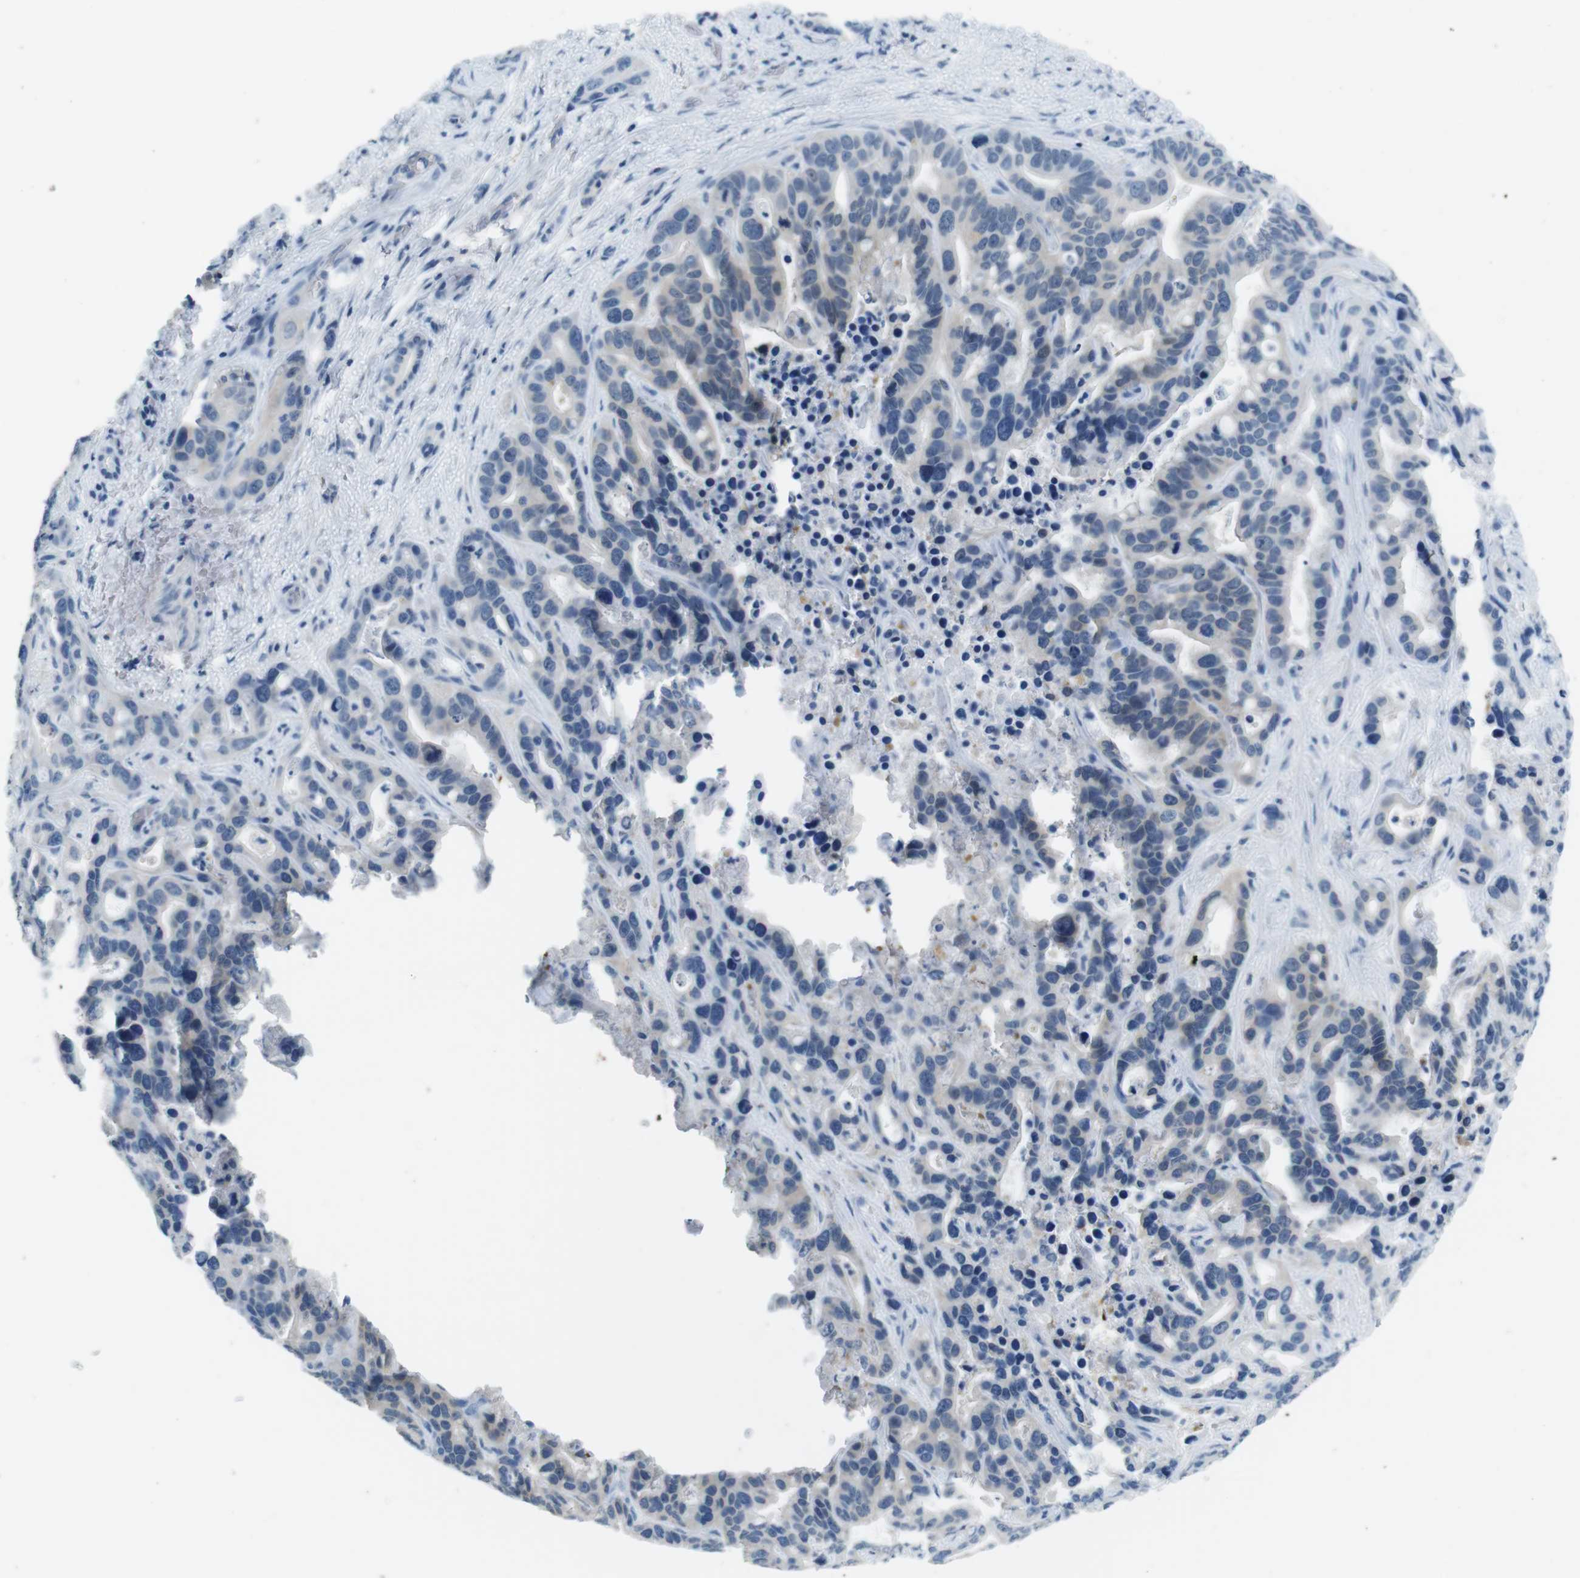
{"staining": {"intensity": "negative", "quantity": "none", "location": "none"}, "tissue": "liver cancer", "cell_type": "Tumor cells", "image_type": "cancer", "snomed": [{"axis": "morphology", "description": "Cholangiocarcinoma"}, {"axis": "topography", "description": "Liver"}], "caption": "Immunohistochemistry photomicrograph of neoplastic tissue: liver cancer stained with DAB (3,3'-diaminobenzidine) reveals no significant protein staining in tumor cells.", "gene": "TFAP2C", "patient": {"sex": "female", "age": 65}}